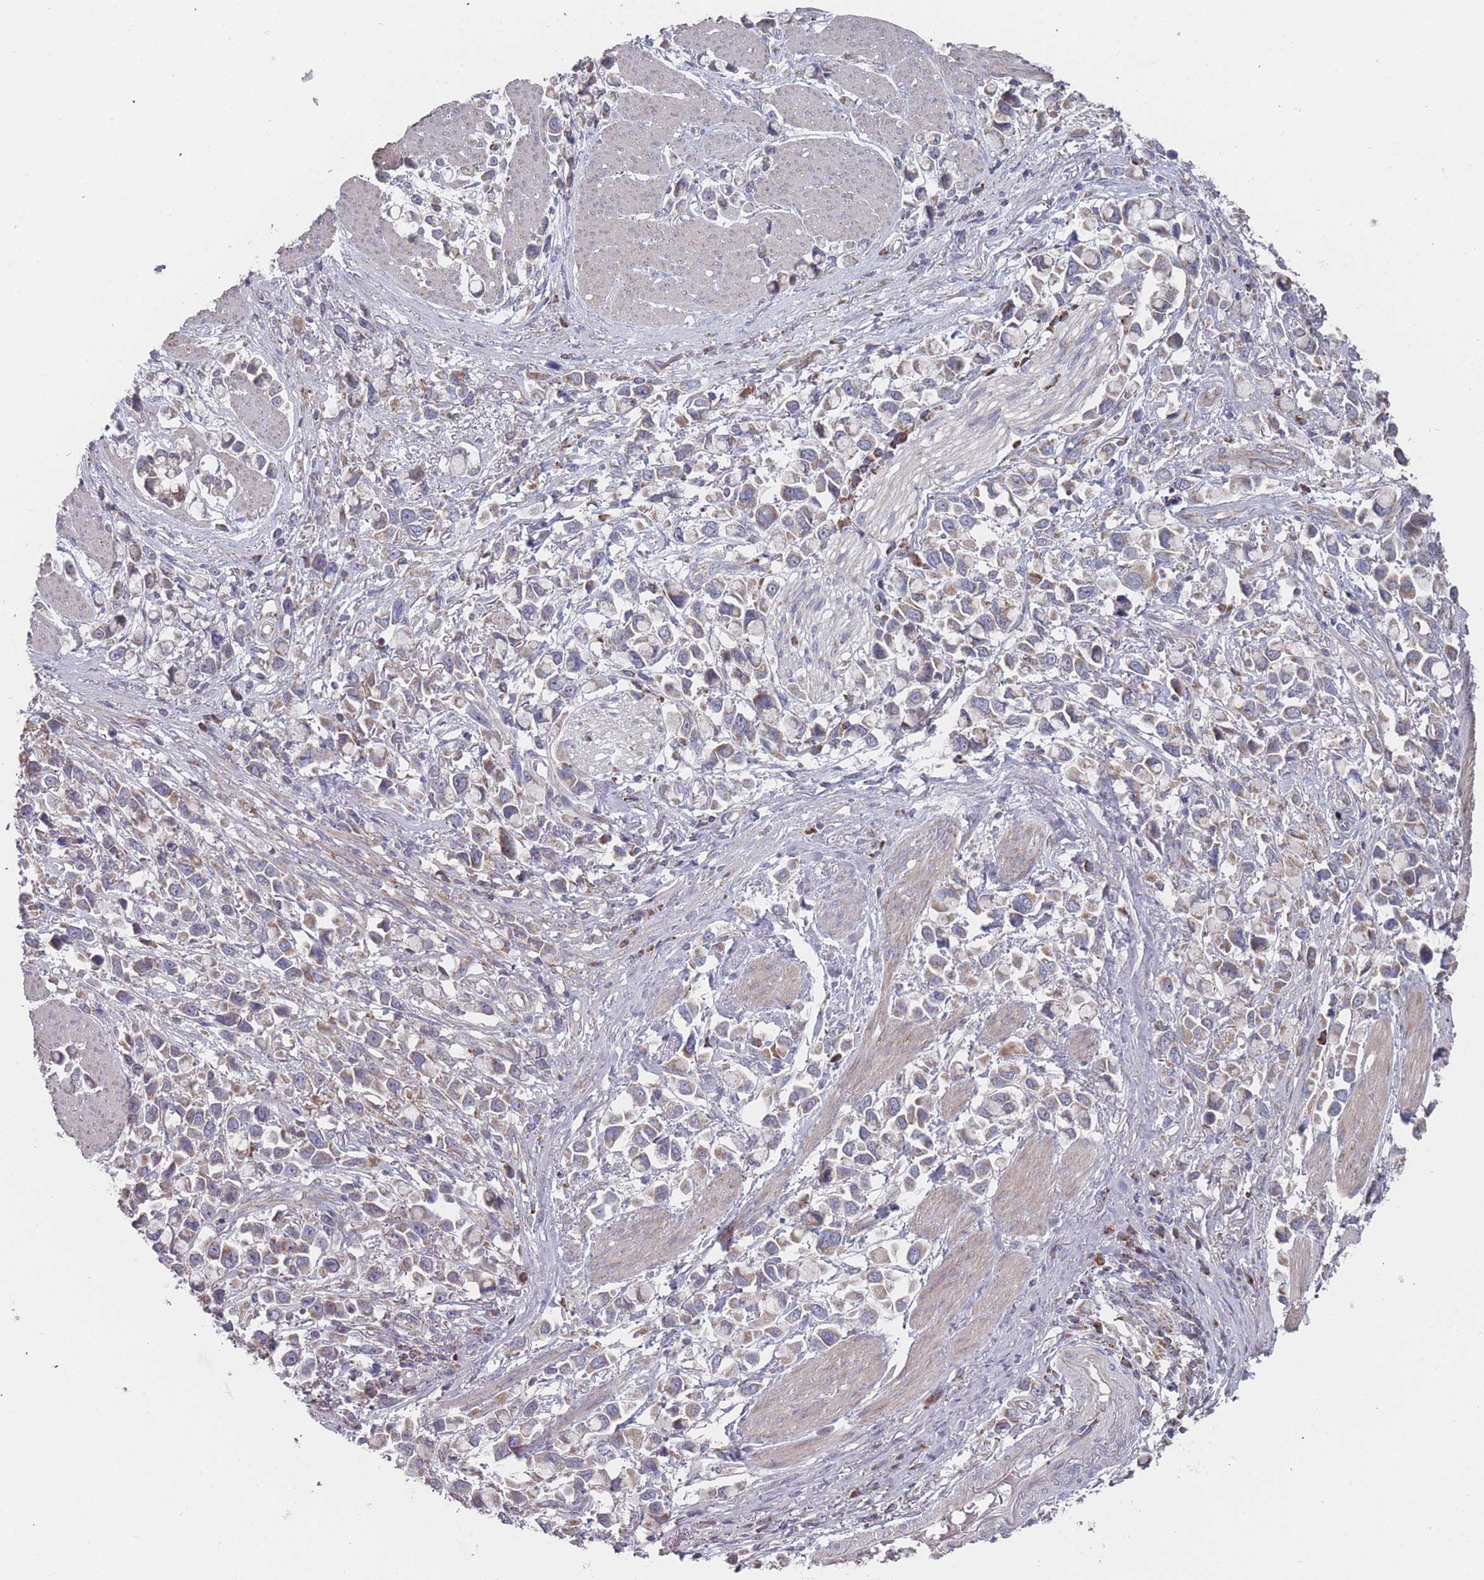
{"staining": {"intensity": "weak", "quantity": "25%-75%", "location": "cytoplasmic/membranous"}, "tissue": "stomach cancer", "cell_type": "Tumor cells", "image_type": "cancer", "snomed": [{"axis": "morphology", "description": "Adenocarcinoma, NOS"}, {"axis": "topography", "description": "Stomach"}], "caption": "The photomicrograph displays a brown stain indicating the presence of a protein in the cytoplasmic/membranous of tumor cells in adenocarcinoma (stomach).", "gene": "PSMB3", "patient": {"sex": "female", "age": 81}}